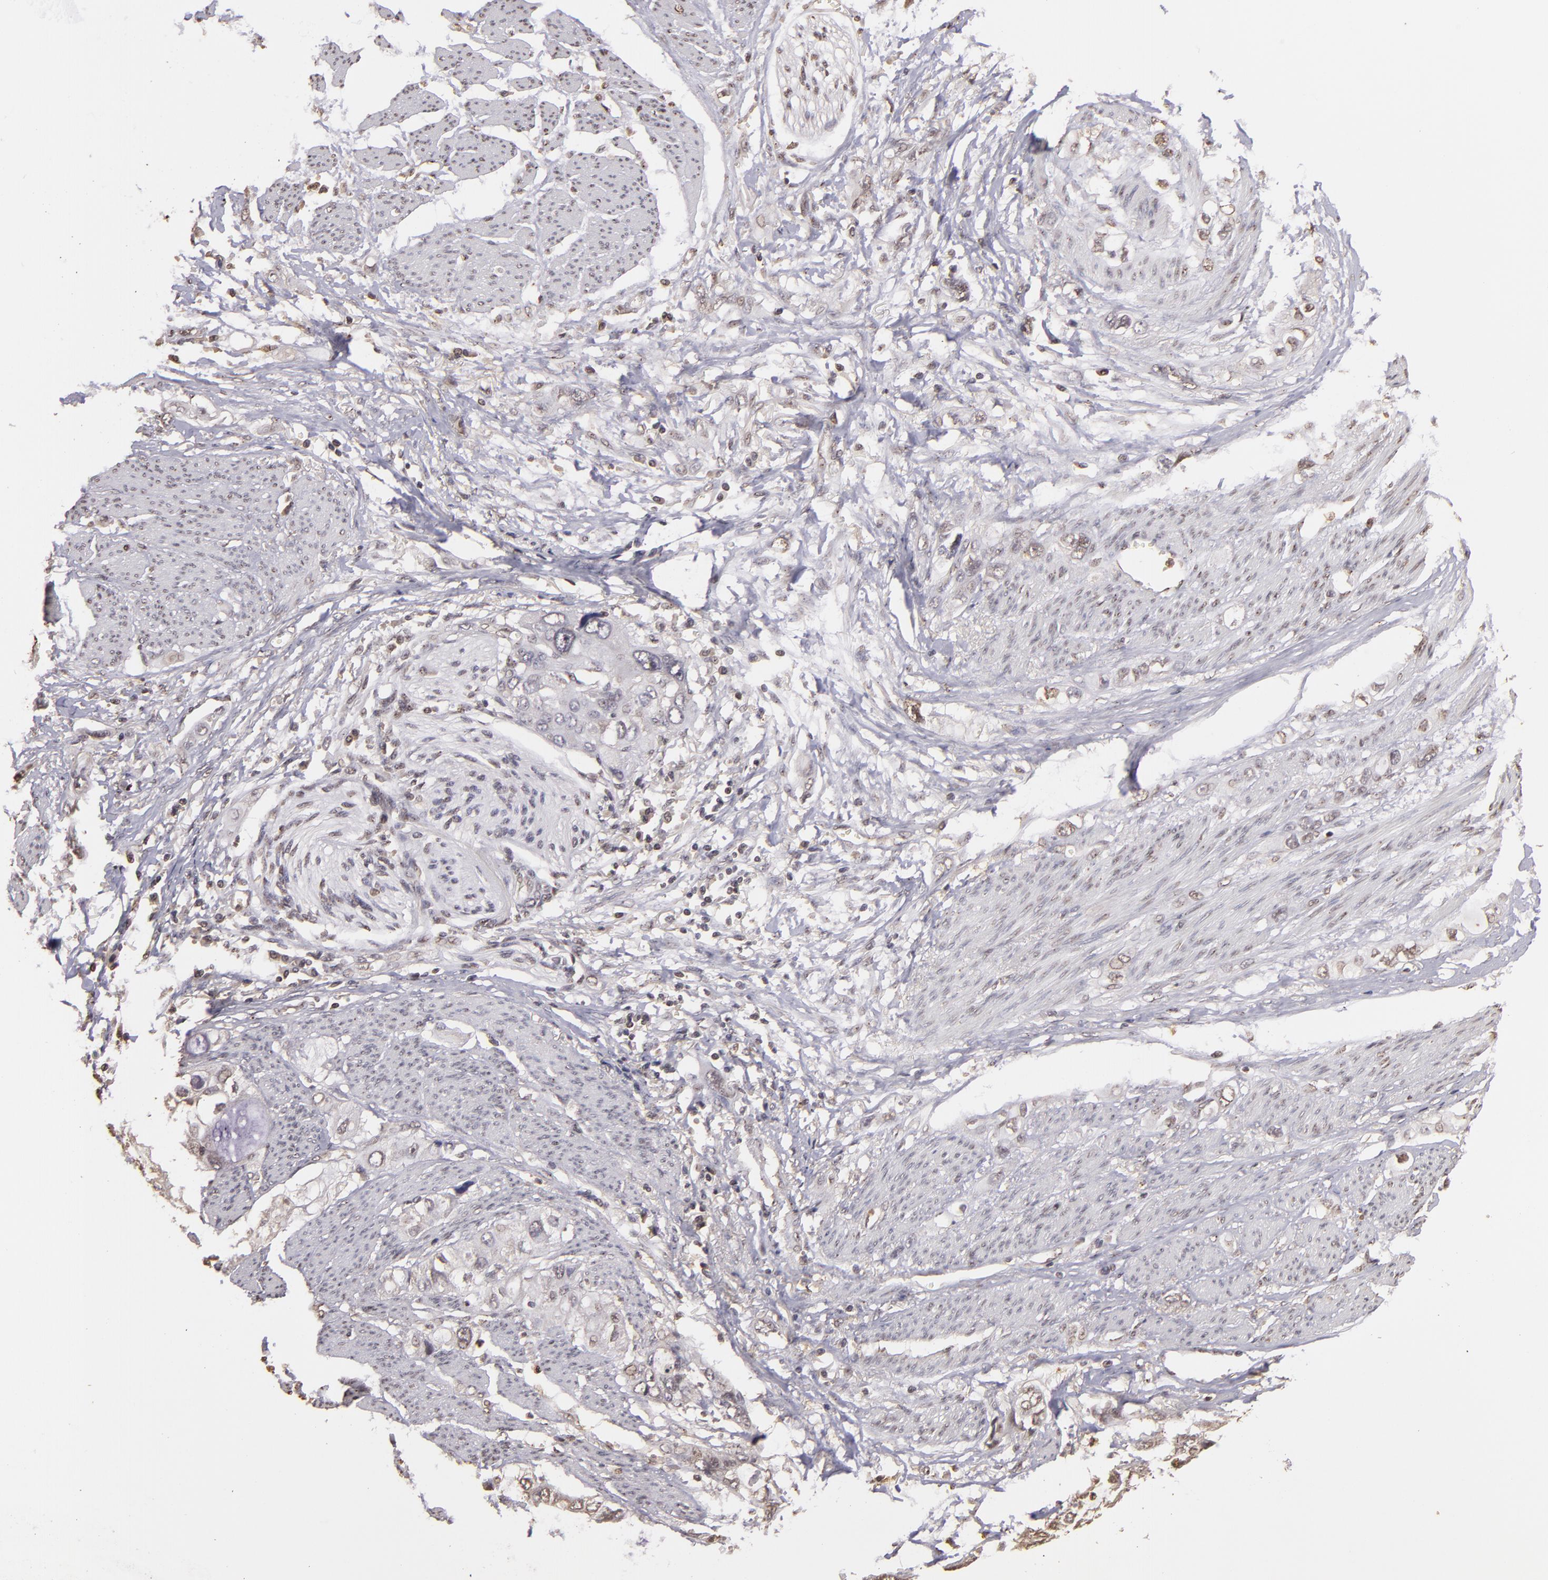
{"staining": {"intensity": "weak", "quantity": "<25%", "location": "nuclear"}, "tissue": "stomach cancer", "cell_type": "Tumor cells", "image_type": "cancer", "snomed": [{"axis": "morphology", "description": "Adenocarcinoma, NOS"}, {"axis": "topography", "description": "Stomach, upper"}], "caption": "DAB immunohistochemical staining of human adenocarcinoma (stomach) demonstrates no significant positivity in tumor cells. Brightfield microscopy of IHC stained with DAB (brown) and hematoxylin (blue), captured at high magnification.", "gene": "ARPC2", "patient": {"sex": "female", "age": 52}}